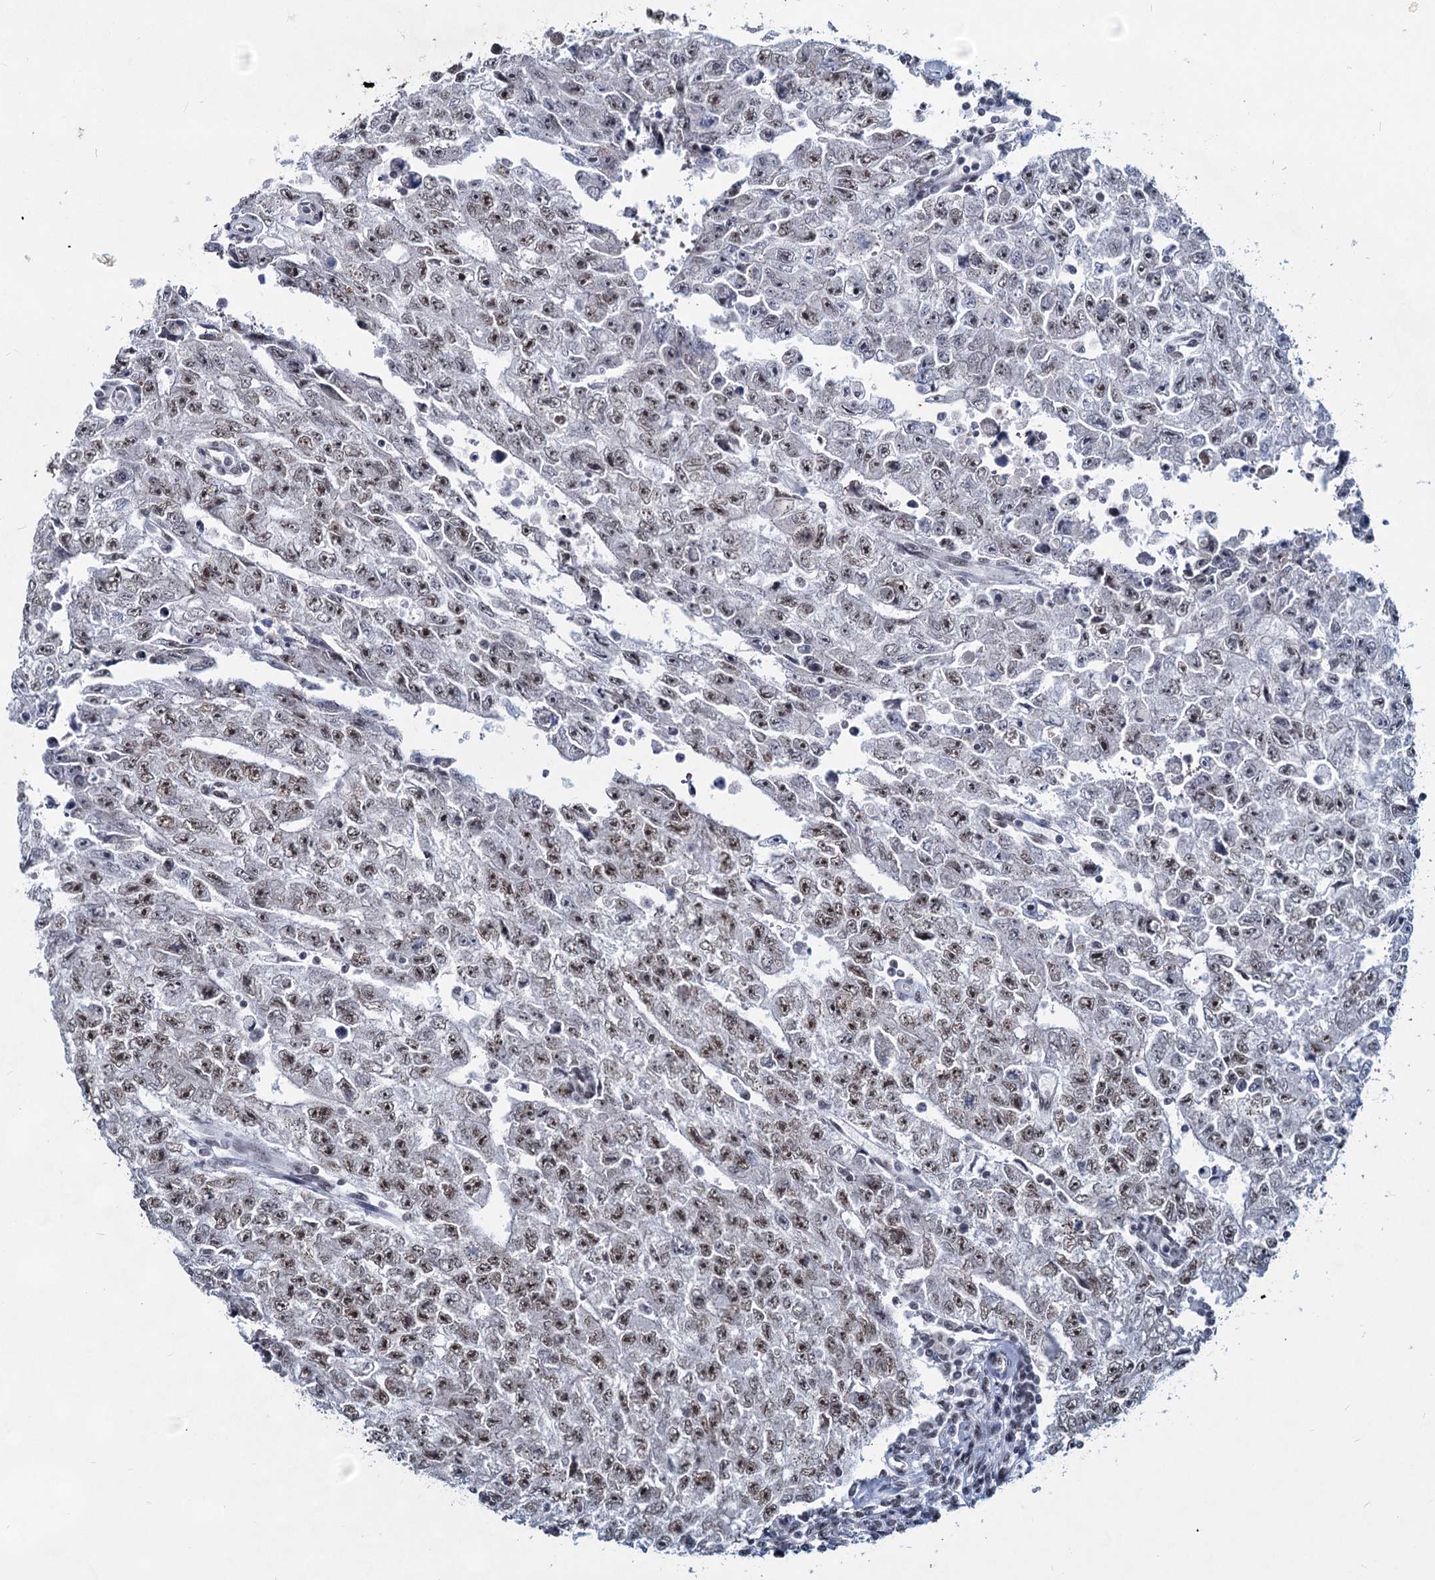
{"staining": {"intensity": "moderate", "quantity": ">75%", "location": "nuclear"}, "tissue": "testis cancer", "cell_type": "Tumor cells", "image_type": "cancer", "snomed": [{"axis": "morphology", "description": "Carcinoma, Embryonal, NOS"}, {"axis": "topography", "description": "Testis"}], "caption": "Protein expression analysis of human testis embryonal carcinoma reveals moderate nuclear expression in about >75% of tumor cells. (brown staining indicates protein expression, while blue staining denotes nuclei).", "gene": "METTL14", "patient": {"sex": "male", "age": 17}}